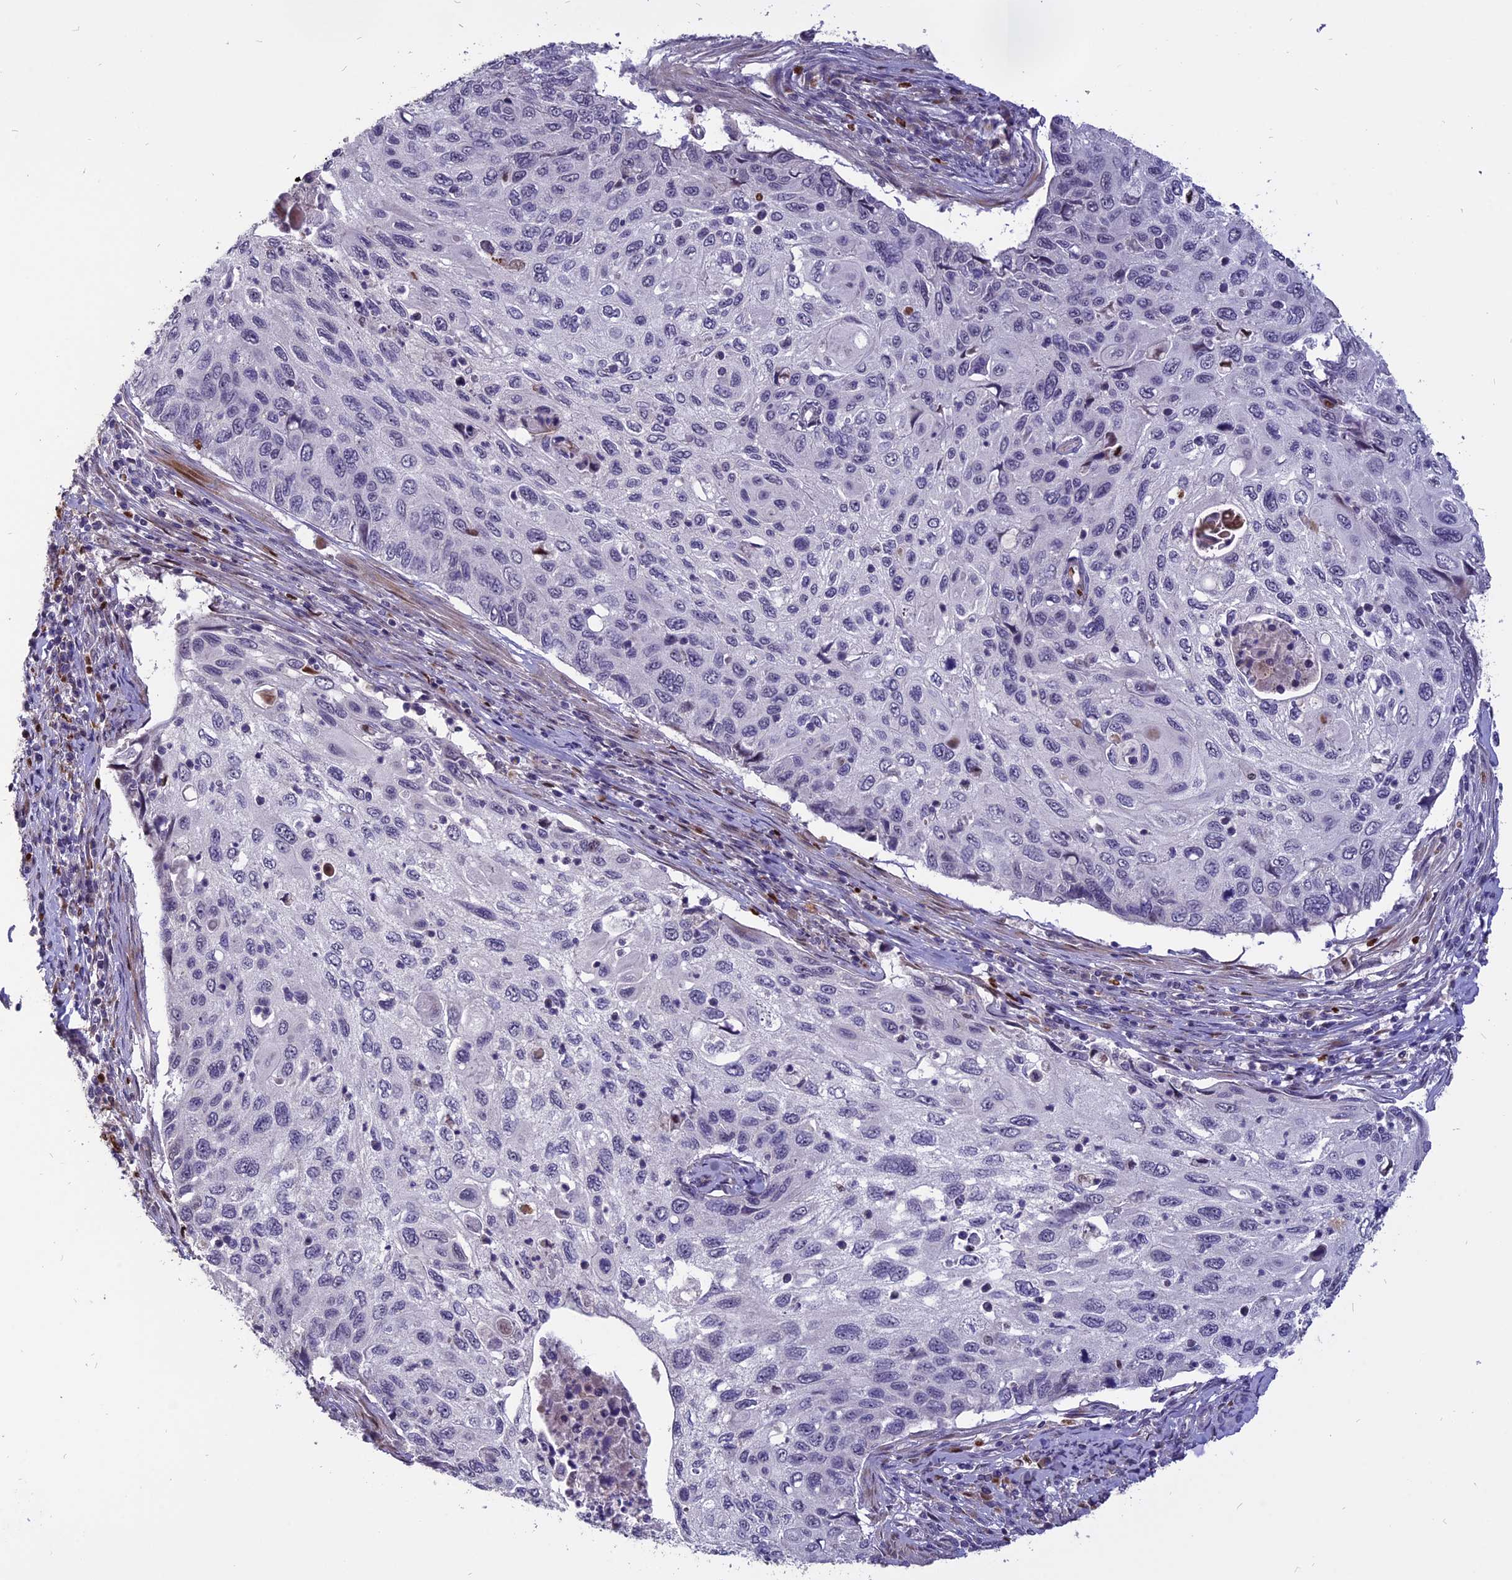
{"staining": {"intensity": "negative", "quantity": "none", "location": "none"}, "tissue": "cervical cancer", "cell_type": "Tumor cells", "image_type": "cancer", "snomed": [{"axis": "morphology", "description": "Squamous cell carcinoma, NOS"}, {"axis": "topography", "description": "Cervix"}], "caption": "IHC of cervical cancer displays no staining in tumor cells.", "gene": "TMEM263", "patient": {"sex": "female", "age": 70}}